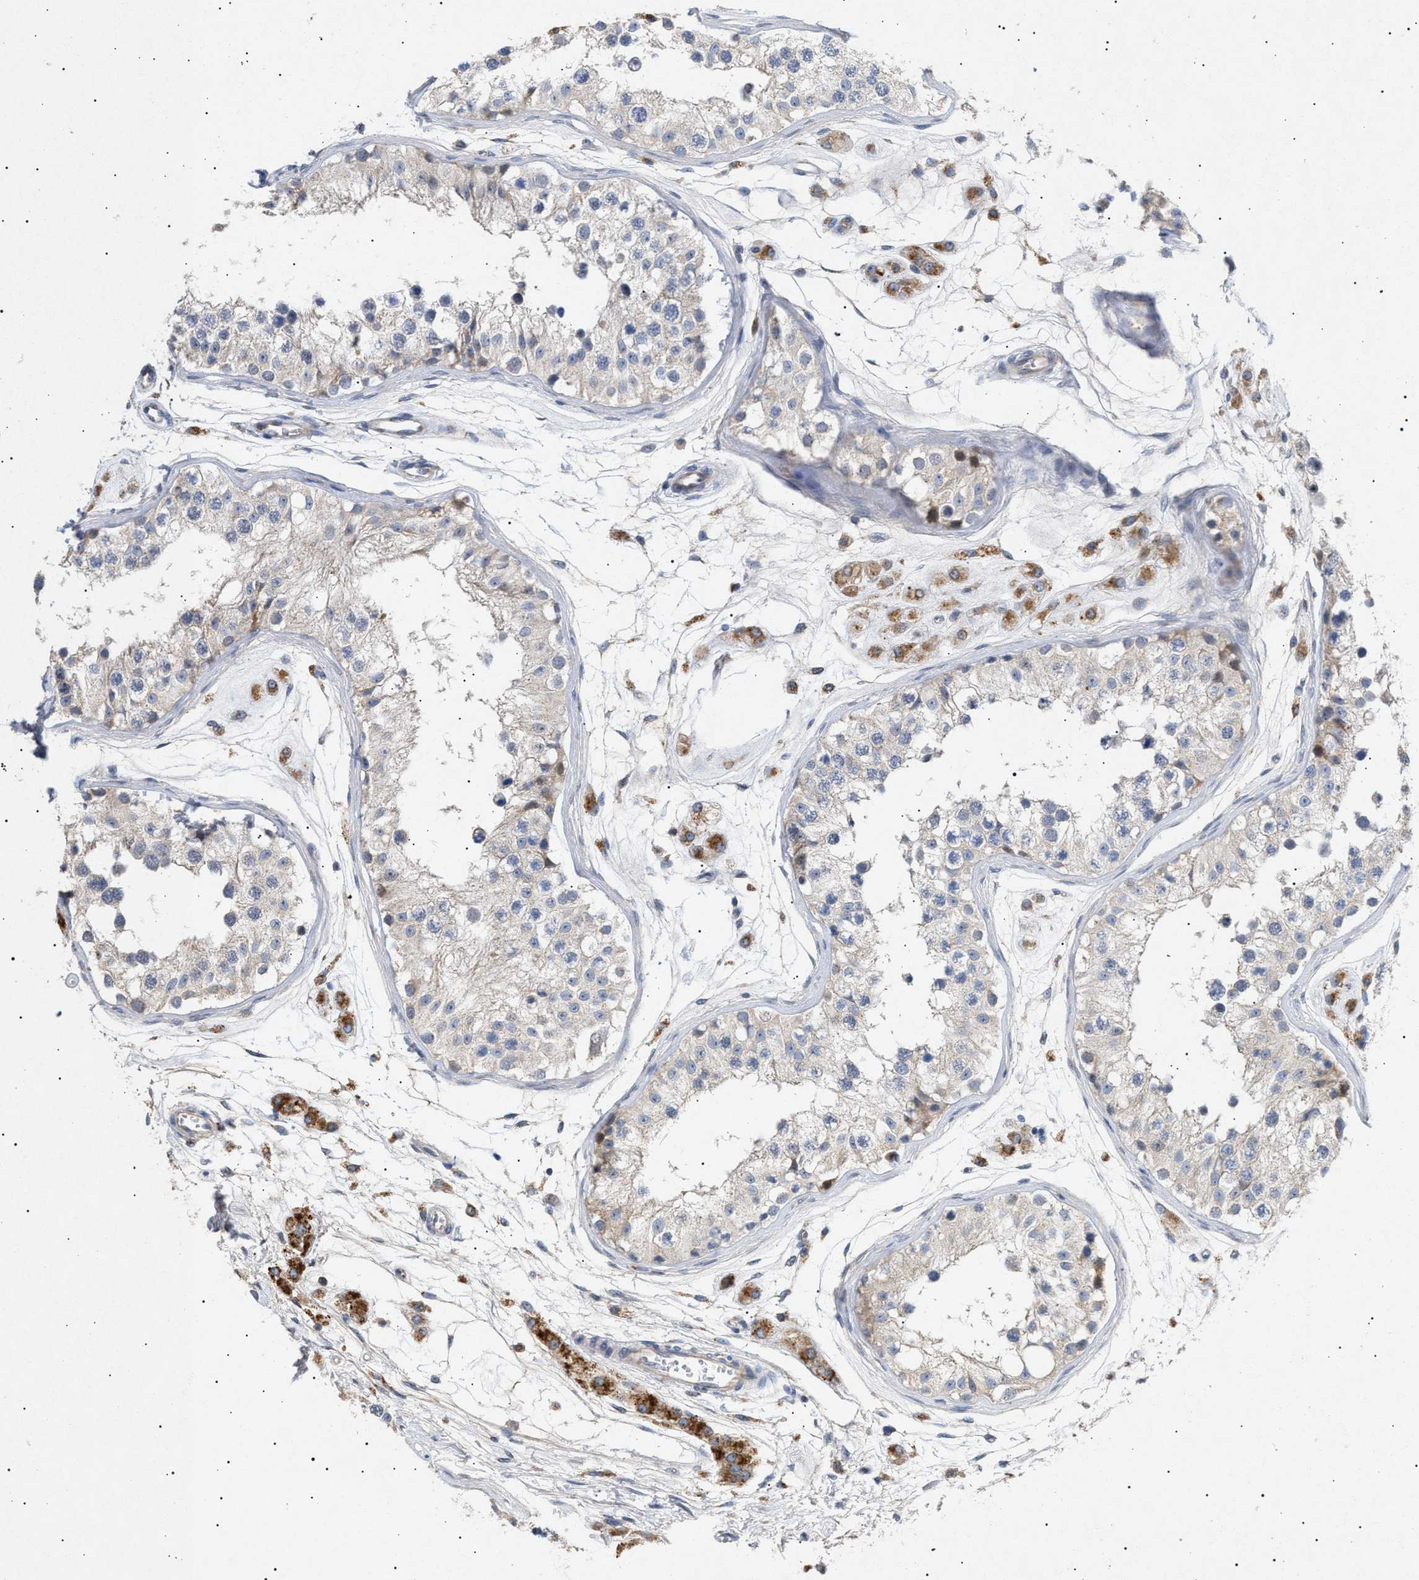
{"staining": {"intensity": "weak", "quantity": "<25%", "location": "cytoplasmic/membranous"}, "tissue": "testis", "cell_type": "Cells in seminiferous ducts", "image_type": "normal", "snomed": [{"axis": "morphology", "description": "Normal tissue, NOS"}, {"axis": "morphology", "description": "Adenocarcinoma, metastatic, NOS"}, {"axis": "topography", "description": "Testis"}], "caption": "Testis stained for a protein using immunohistochemistry (IHC) displays no positivity cells in seminiferous ducts.", "gene": "SIRT5", "patient": {"sex": "male", "age": 26}}